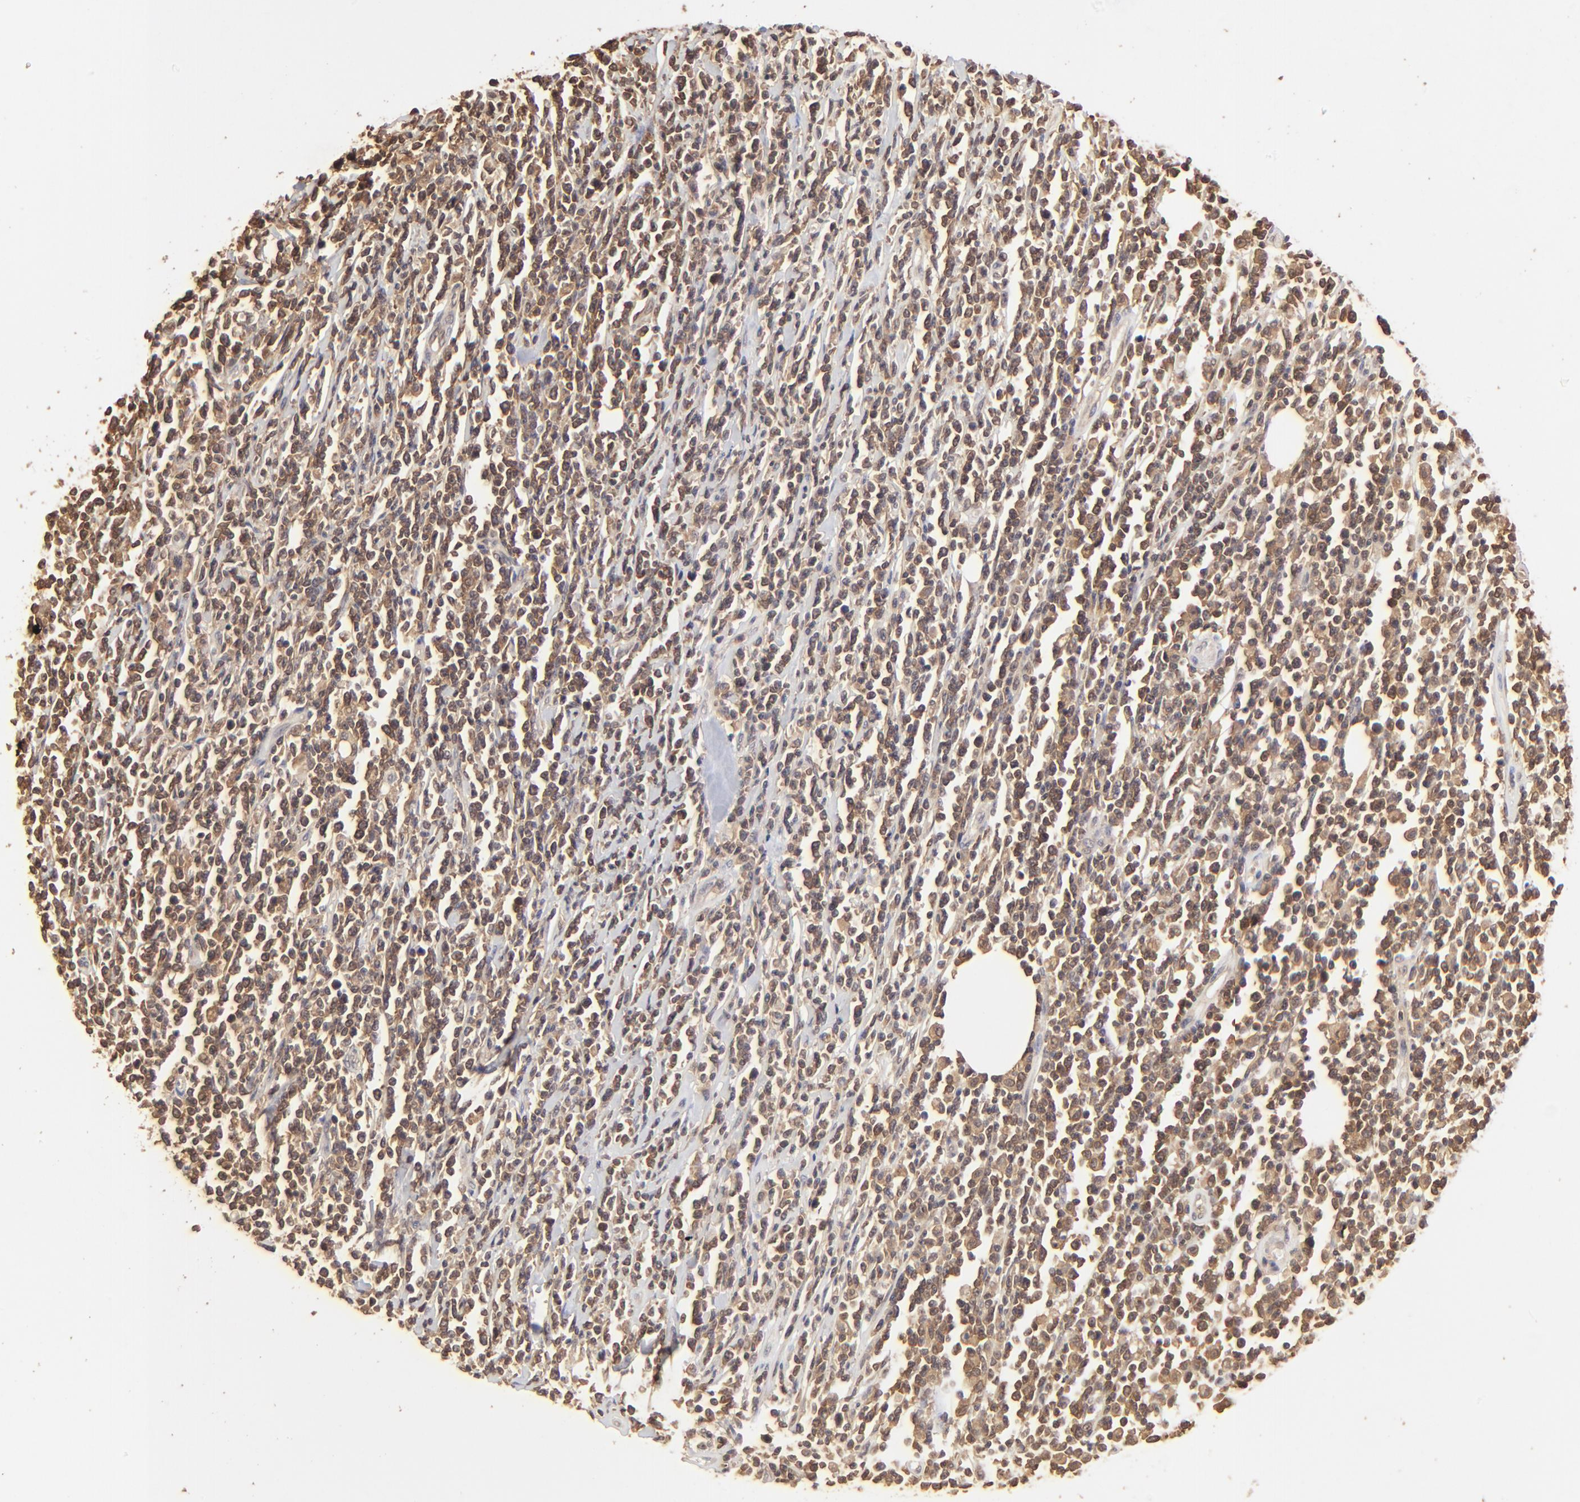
{"staining": {"intensity": "moderate", "quantity": ">75%", "location": "cytoplasmic/membranous"}, "tissue": "lymphoma", "cell_type": "Tumor cells", "image_type": "cancer", "snomed": [{"axis": "morphology", "description": "Malignant lymphoma, non-Hodgkin's type, High grade"}, {"axis": "topography", "description": "Colon"}], "caption": "Protein analysis of lymphoma tissue shows moderate cytoplasmic/membranous staining in approximately >75% of tumor cells.", "gene": "STON2", "patient": {"sex": "male", "age": 82}}